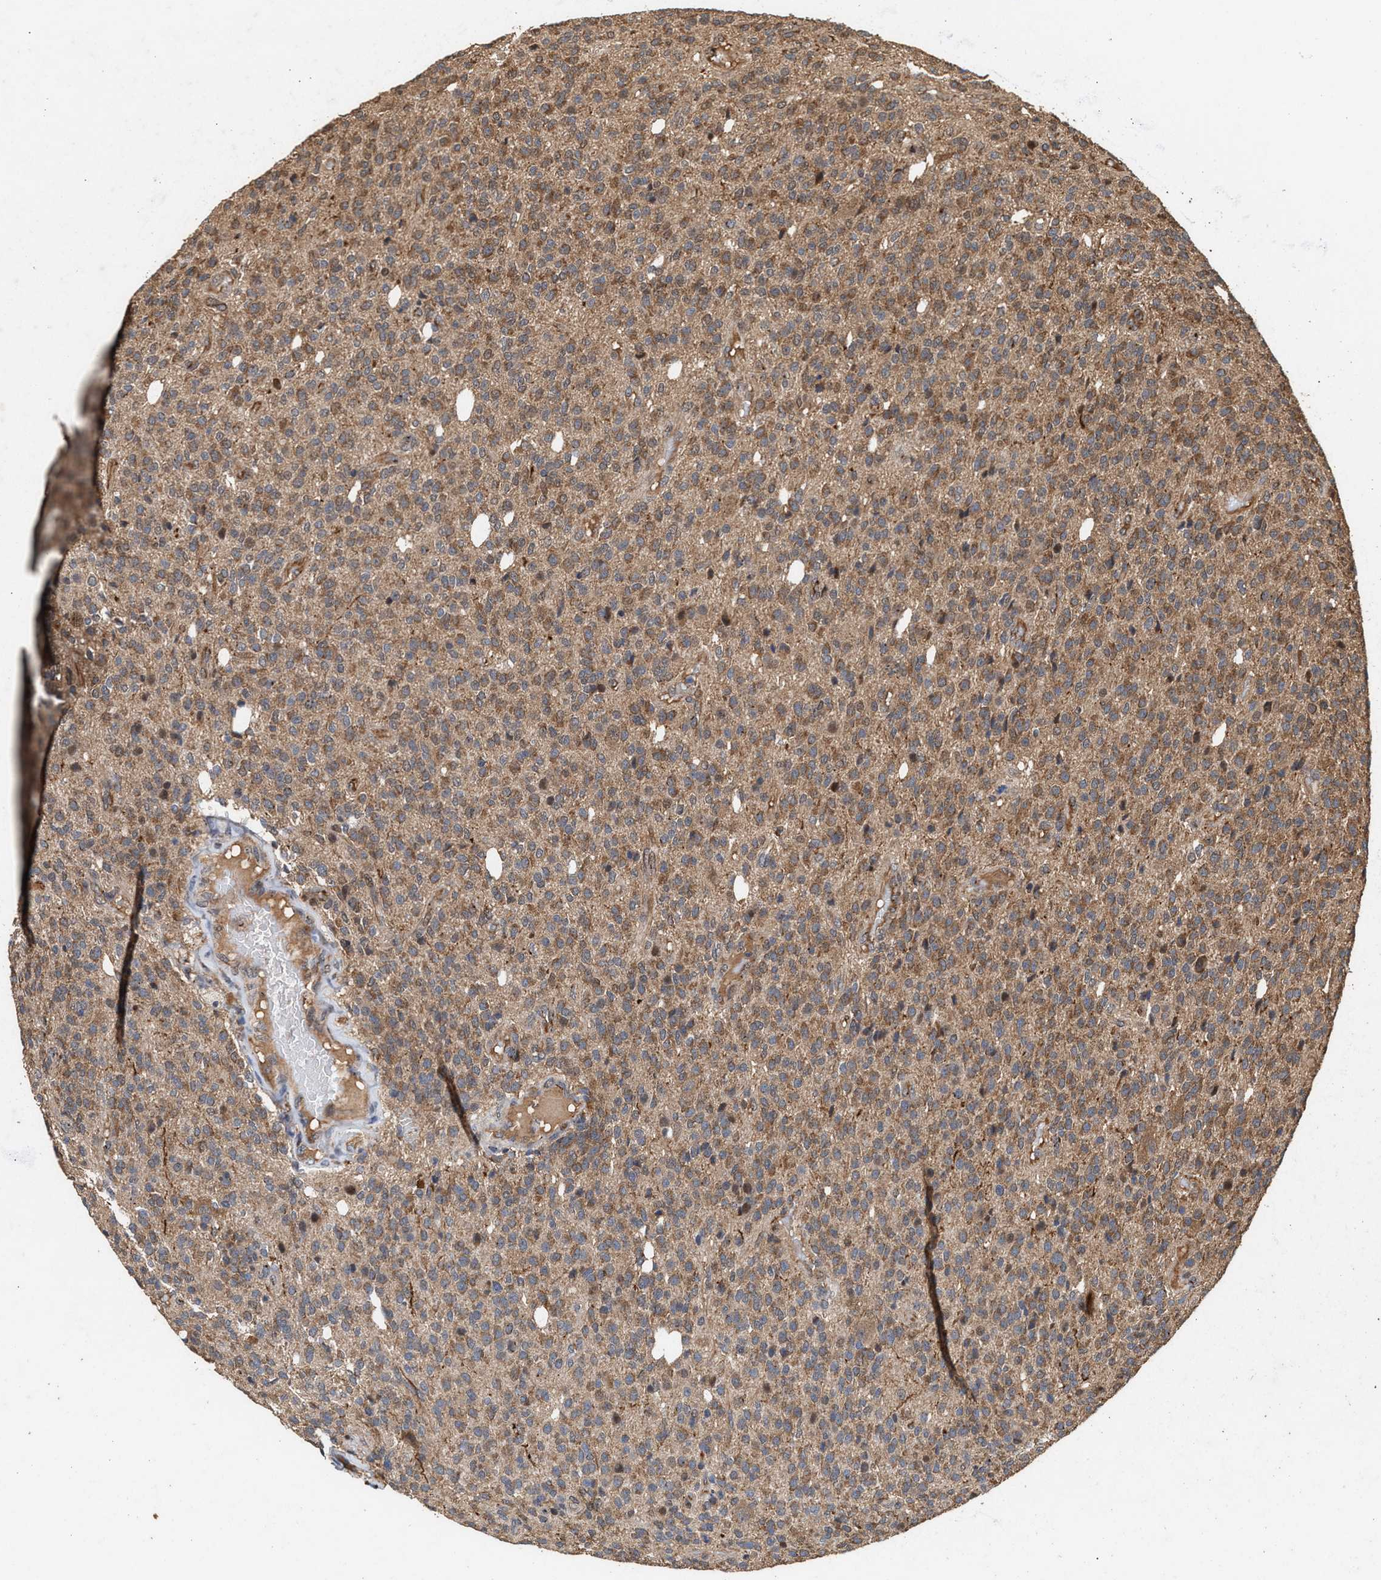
{"staining": {"intensity": "moderate", "quantity": ">75%", "location": "cytoplasmic/membranous"}, "tissue": "glioma", "cell_type": "Tumor cells", "image_type": "cancer", "snomed": [{"axis": "morphology", "description": "Glioma, malignant, High grade"}, {"axis": "topography", "description": "Brain"}], "caption": "The photomicrograph exhibits a brown stain indicating the presence of a protein in the cytoplasmic/membranous of tumor cells in malignant high-grade glioma.", "gene": "ZNHIT6", "patient": {"sex": "male", "age": 34}}